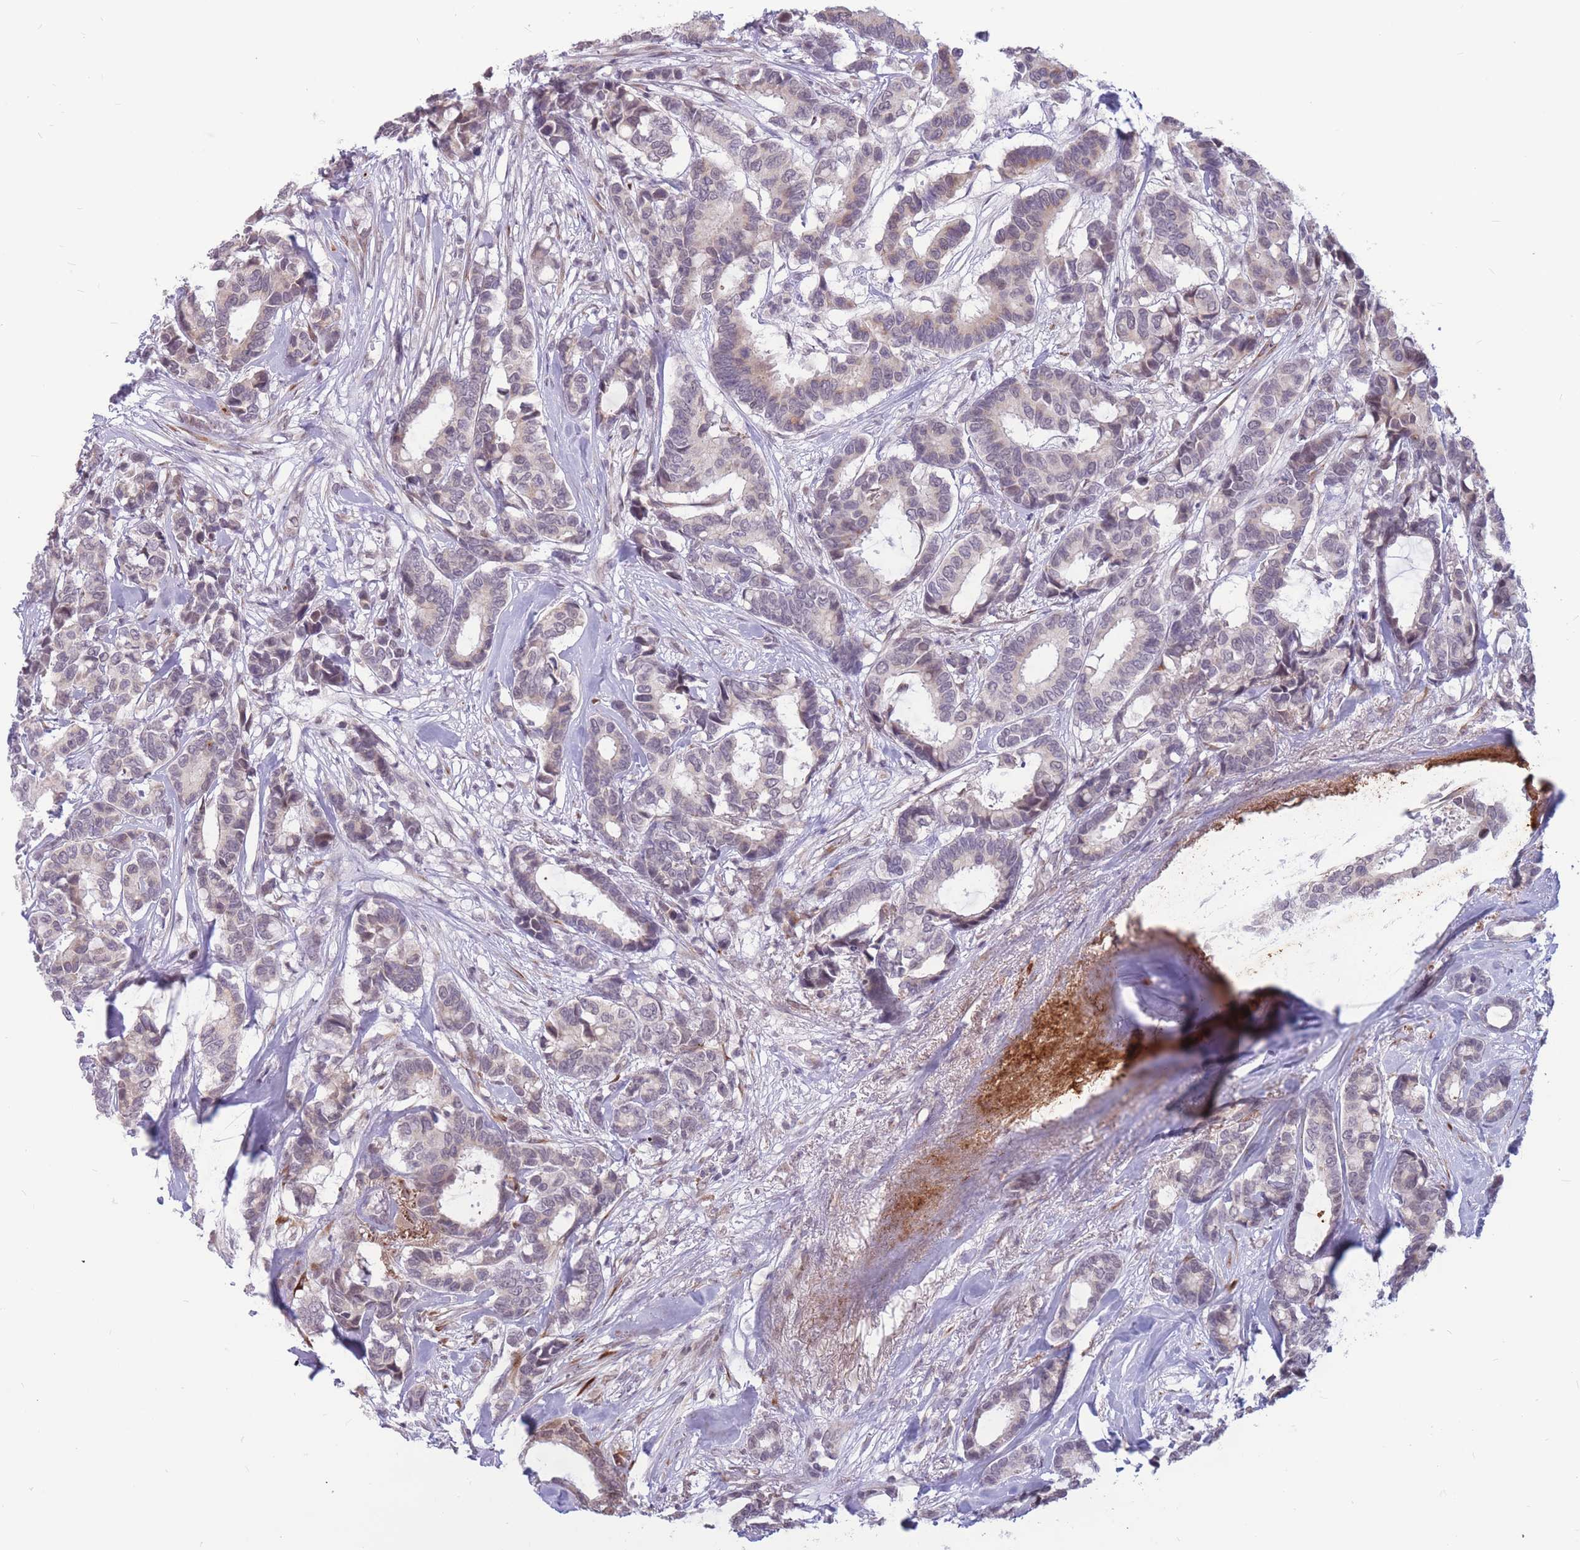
{"staining": {"intensity": "negative", "quantity": "none", "location": "none"}, "tissue": "breast cancer", "cell_type": "Tumor cells", "image_type": "cancer", "snomed": [{"axis": "morphology", "description": "Duct carcinoma"}, {"axis": "topography", "description": "Breast"}], "caption": "Immunohistochemistry photomicrograph of neoplastic tissue: human breast cancer (infiltrating ductal carcinoma) stained with DAB (3,3'-diaminobenzidine) demonstrates no significant protein expression in tumor cells.", "gene": "ADD2", "patient": {"sex": "female", "age": 87}}